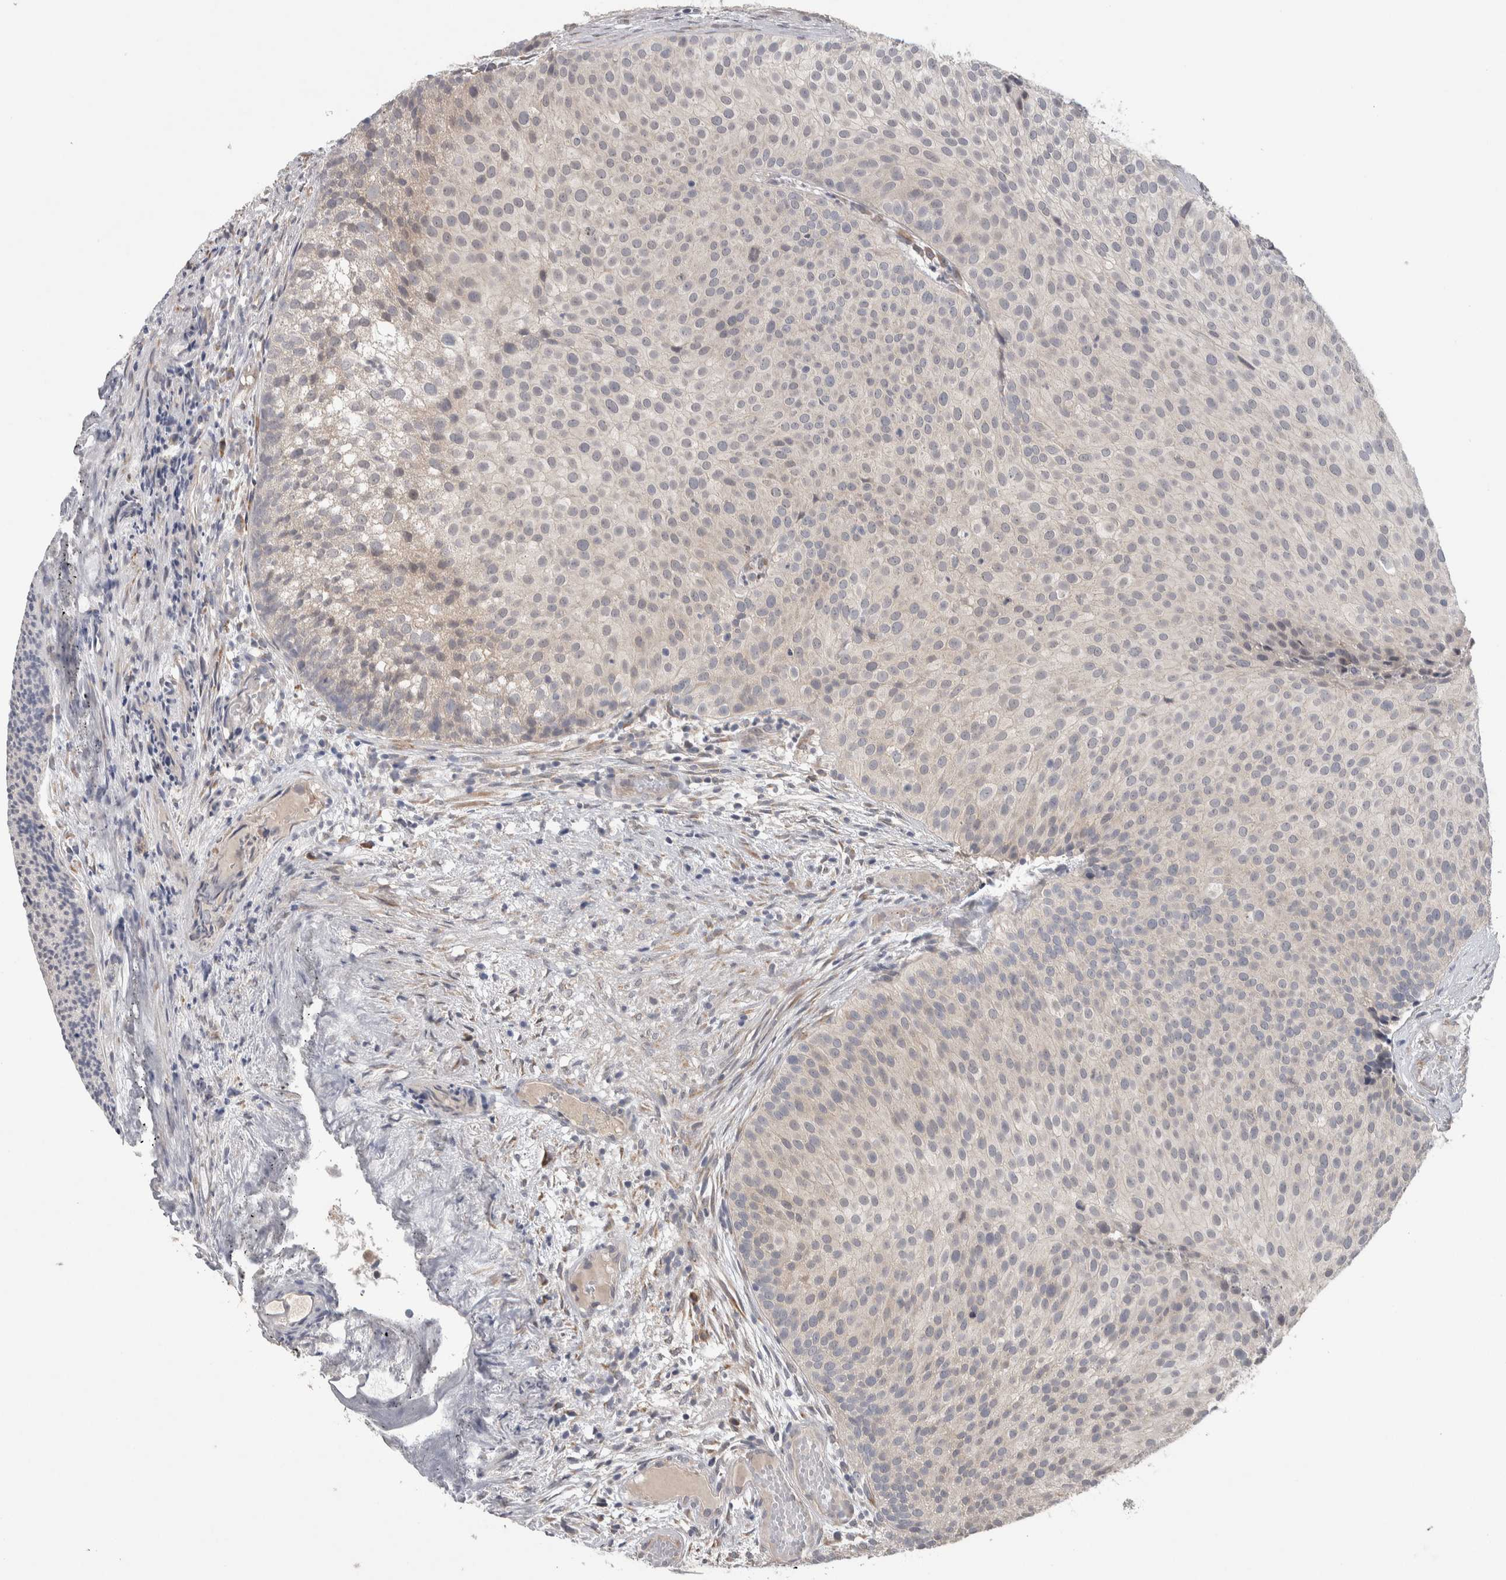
{"staining": {"intensity": "negative", "quantity": "none", "location": "none"}, "tissue": "urothelial cancer", "cell_type": "Tumor cells", "image_type": "cancer", "snomed": [{"axis": "morphology", "description": "Urothelial carcinoma, Low grade"}, {"axis": "topography", "description": "Urinary bladder"}], "caption": "Tumor cells are negative for protein expression in human urothelial cancer.", "gene": "CUL2", "patient": {"sex": "male", "age": 86}}